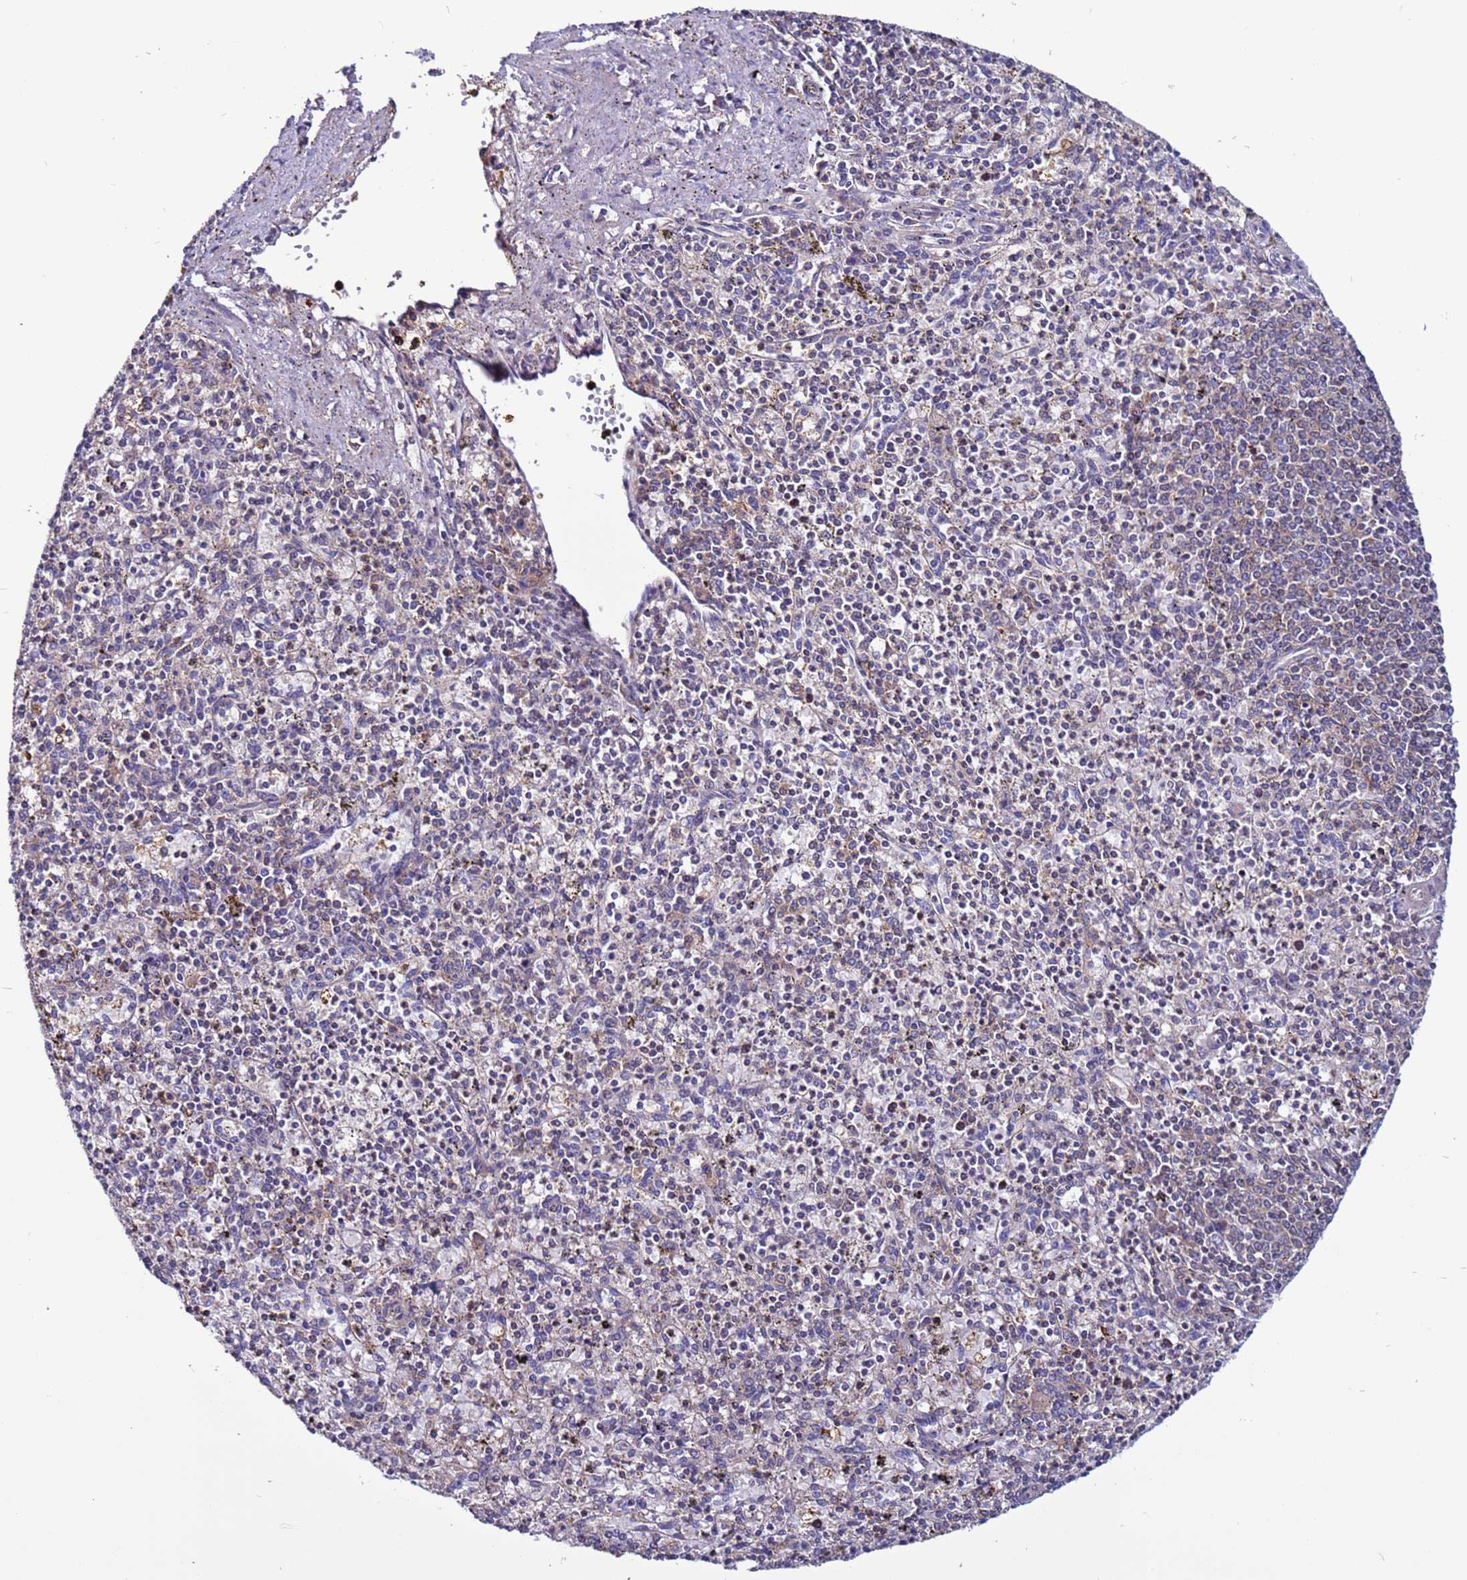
{"staining": {"intensity": "negative", "quantity": "none", "location": "none"}, "tissue": "spleen", "cell_type": "Cells in red pulp", "image_type": "normal", "snomed": [{"axis": "morphology", "description": "Normal tissue, NOS"}, {"axis": "topography", "description": "Spleen"}], "caption": "A high-resolution photomicrograph shows immunohistochemistry (IHC) staining of benign spleen, which exhibits no significant staining in cells in red pulp.", "gene": "GAREM1", "patient": {"sex": "male", "age": 72}}